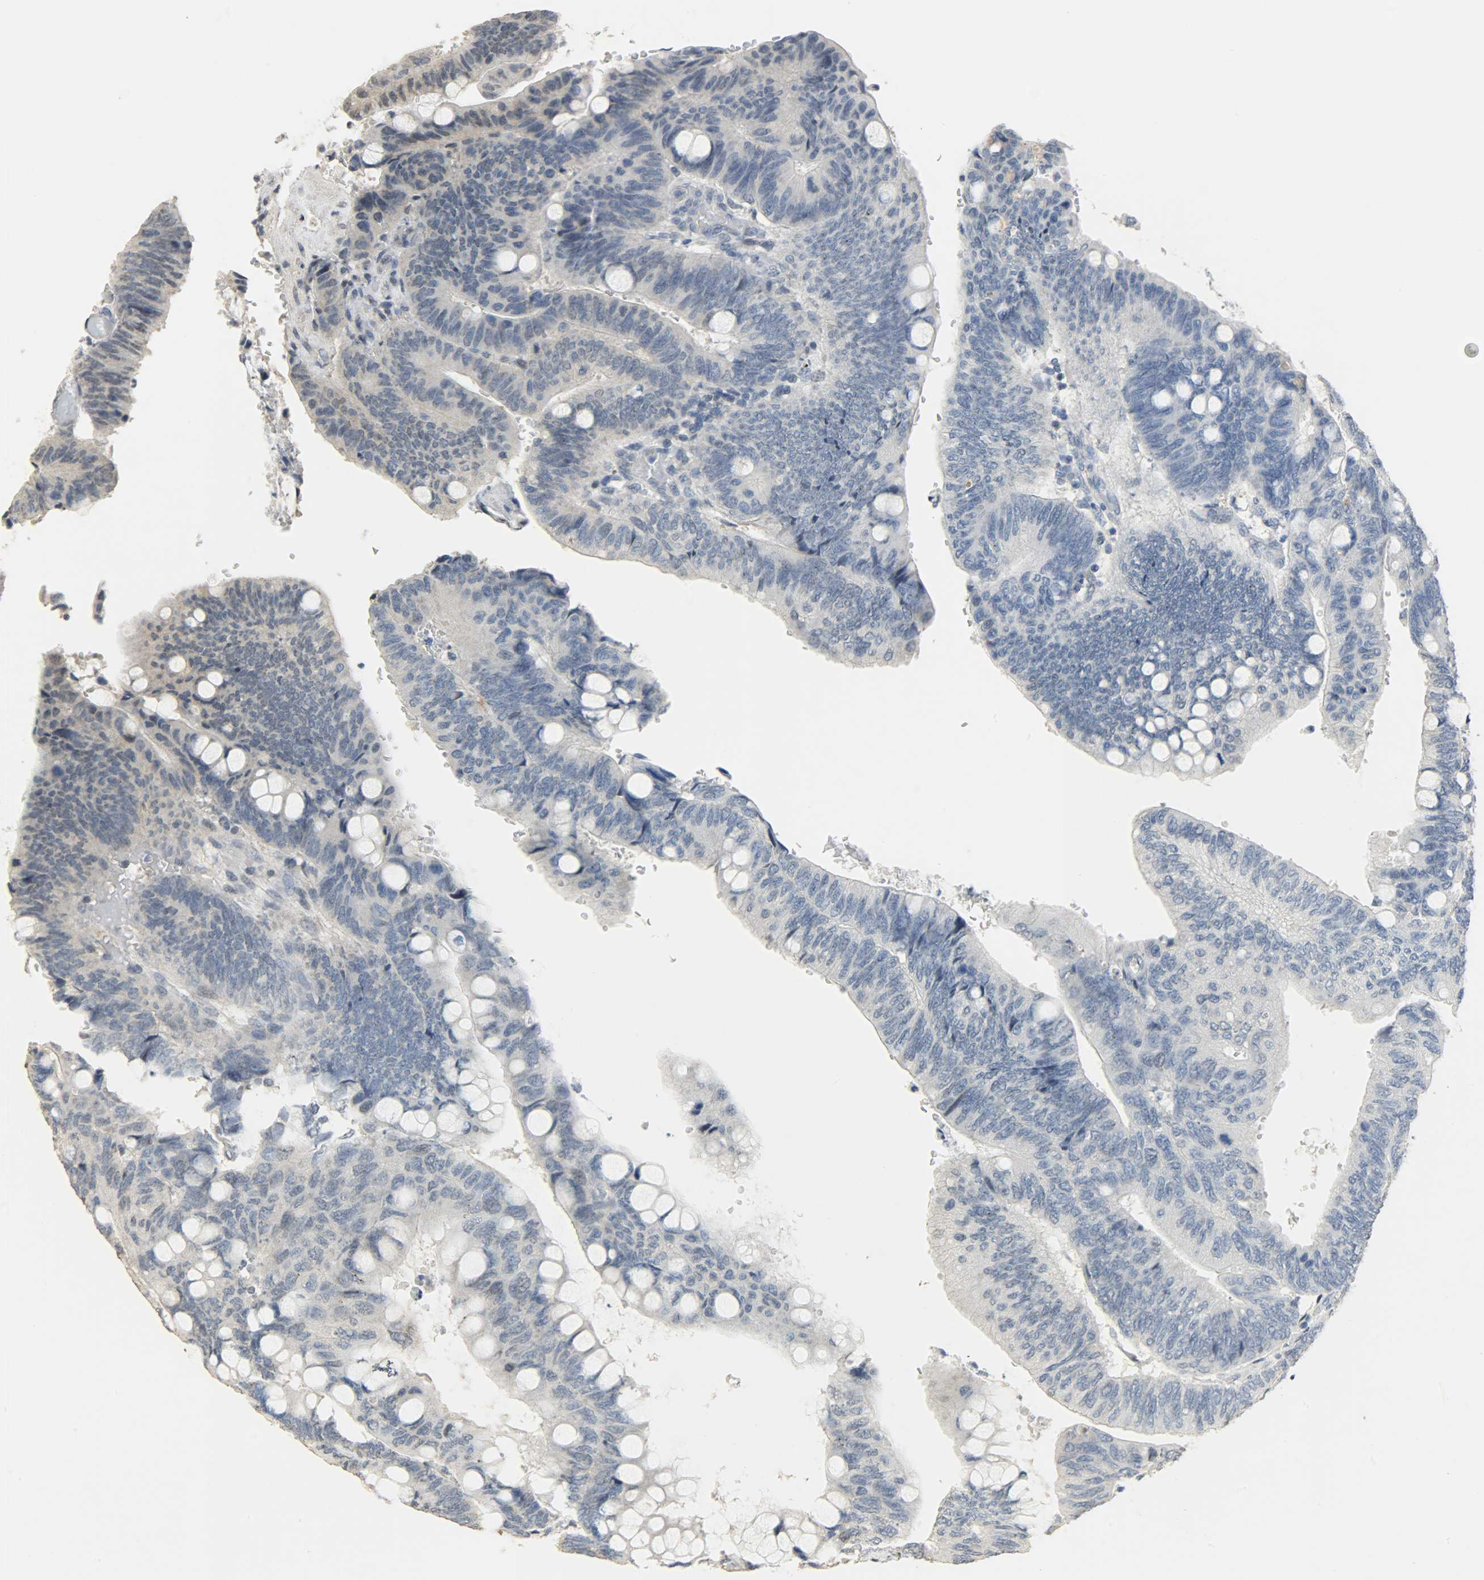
{"staining": {"intensity": "negative", "quantity": "none", "location": "none"}, "tissue": "colorectal cancer", "cell_type": "Tumor cells", "image_type": "cancer", "snomed": [{"axis": "morphology", "description": "Normal tissue, NOS"}, {"axis": "morphology", "description": "Adenocarcinoma, NOS"}, {"axis": "topography", "description": "Rectum"}], "caption": "Immunohistochemistry of human adenocarcinoma (colorectal) displays no positivity in tumor cells.", "gene": "DNAJB6", "patient": {"sex": "male", "age": 92}}